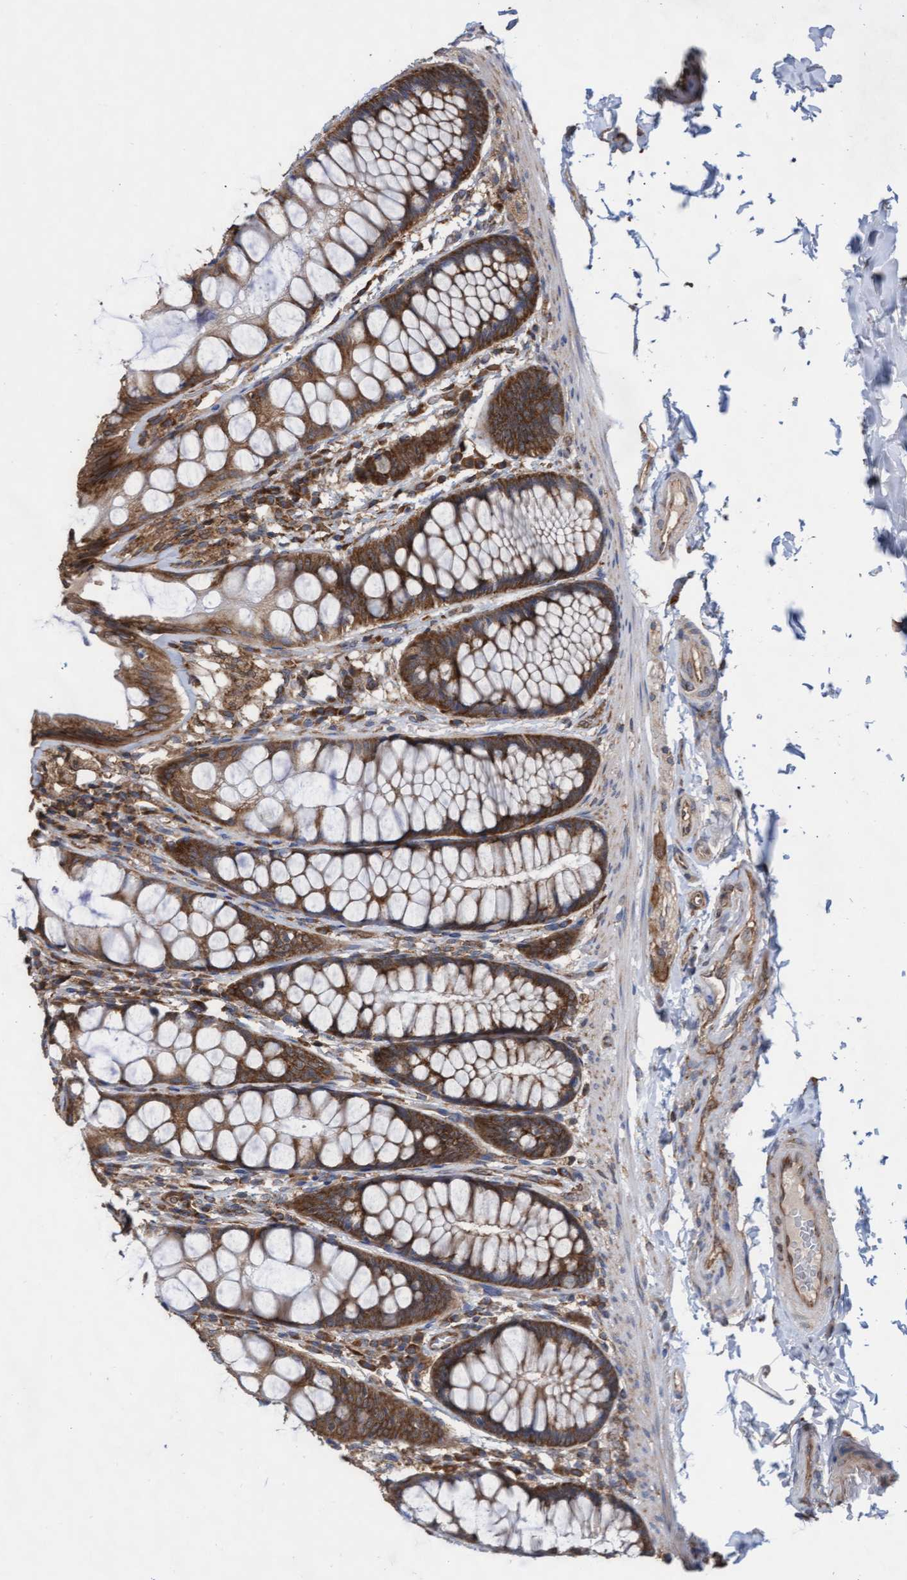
{"staining": {"intensity": "moderate", "quantity": ">75%", "location": "cytoplasmic/membranous"}, "tissue": "colon", "cell_type": "Endothelial cells", "image_type": "normal", "snomed": [{"axis": "morphology", "description": "Normal tissue, NOS"}, {"axis": "topography", "description": "Colon"}], "caption": "Moderate cytoplasmic/membranous staining is seen in approximately >75% of endothelial cells in benign colon. The protein of interest is stained brown, and the nuclei are stained in blue (DAB (3,3'-diaminobenzidine) IHC with brightfield microscopy, high magnification).", "gene": "ABCF2", "patient": {"sex": "male", "age": 47}}